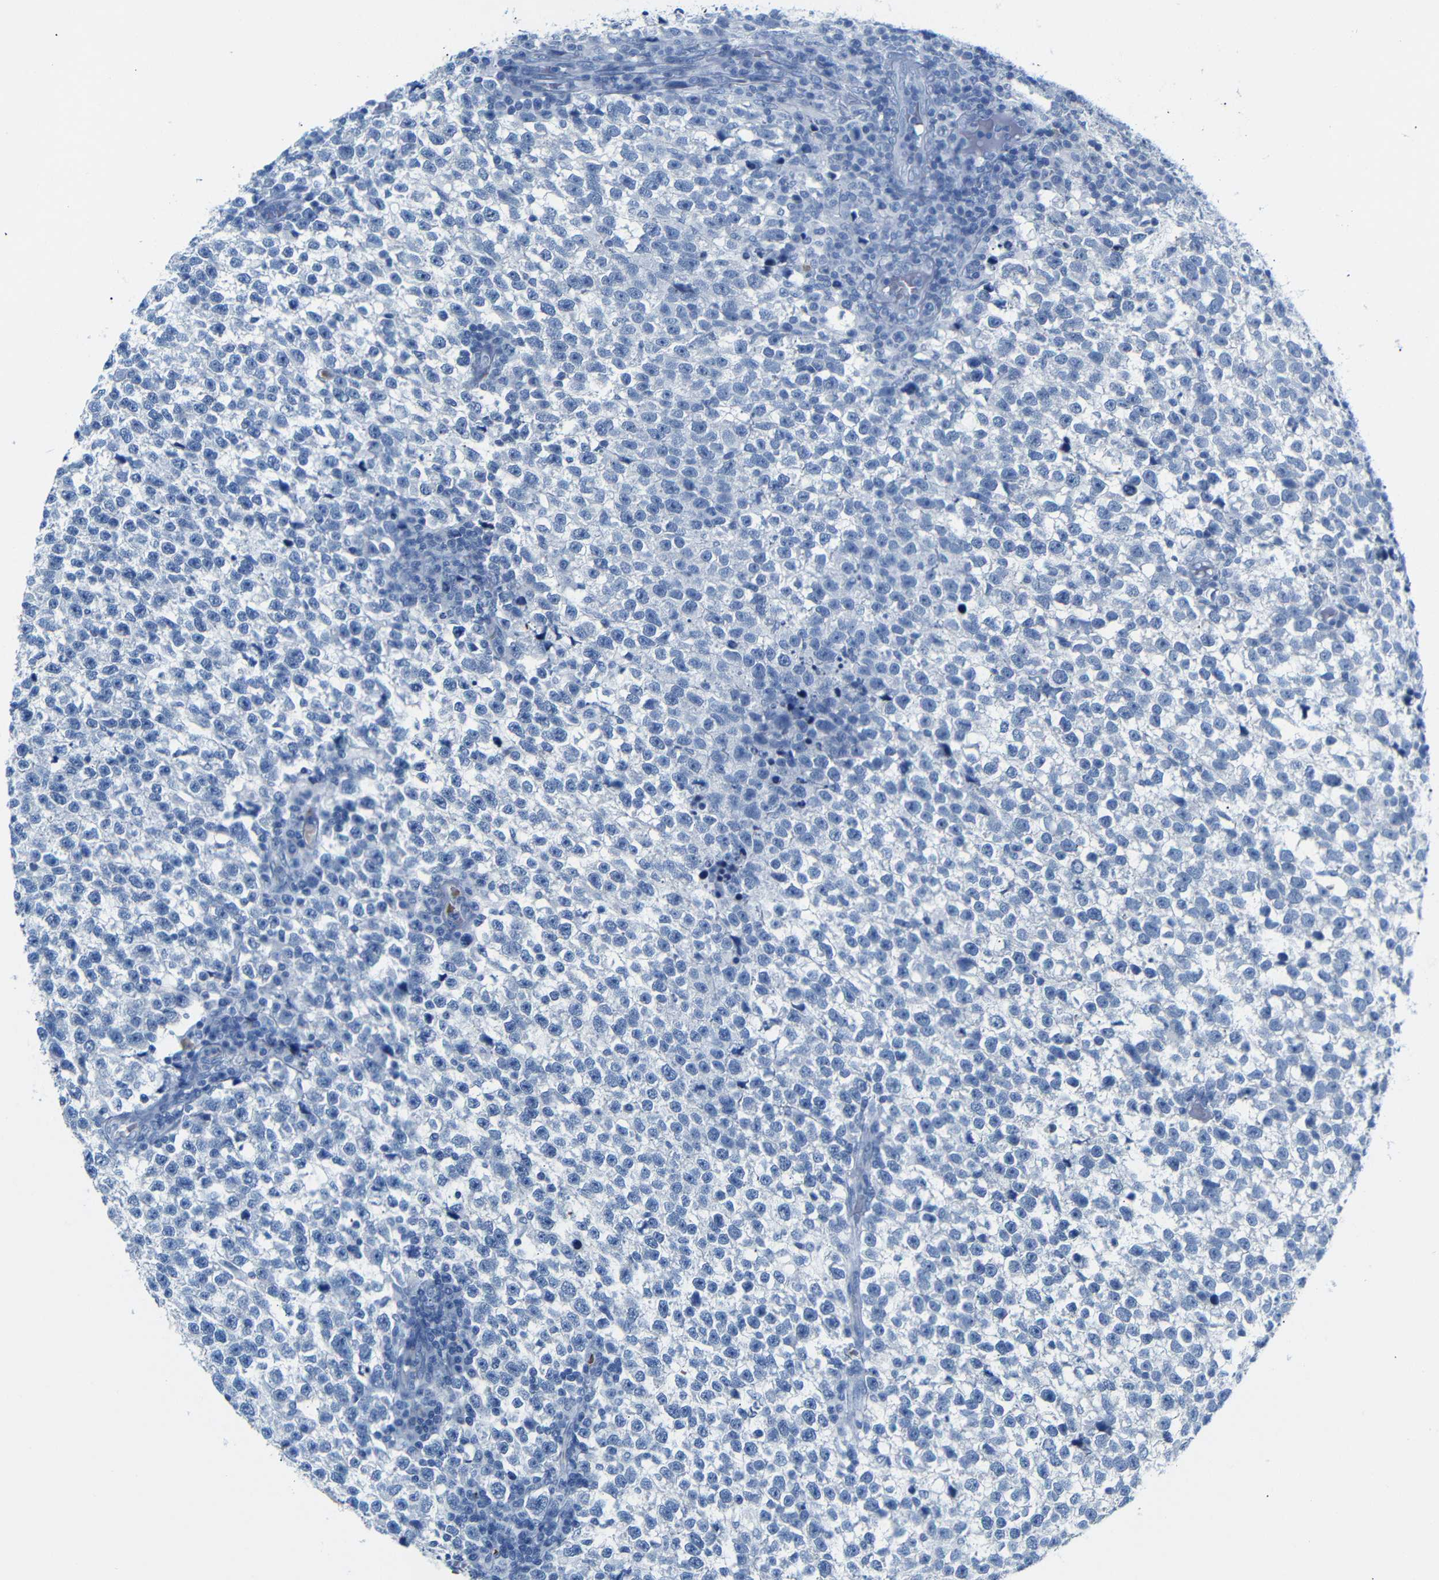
{"staining": {"intensity": "negative", "quantity": "none", "location": "none"}, "tissue": "testis cancer", "cell_type": "Tumor cells", "image_type": "cancer", "snomed": [{"axis": "morphology", "description": "Normal tissue, NOS"}, {"axis": "morphology", "description": "Seminoma, NOS"}, {"axis": "topography", "description": "Testis"}], "caption": "Testis cancer (seminoma) was stained to show a protein in brown. There is no significant staining in tumor cells.", "gene": "ERVMER34-1", "patient": {"sex": "male", "age": 43}}